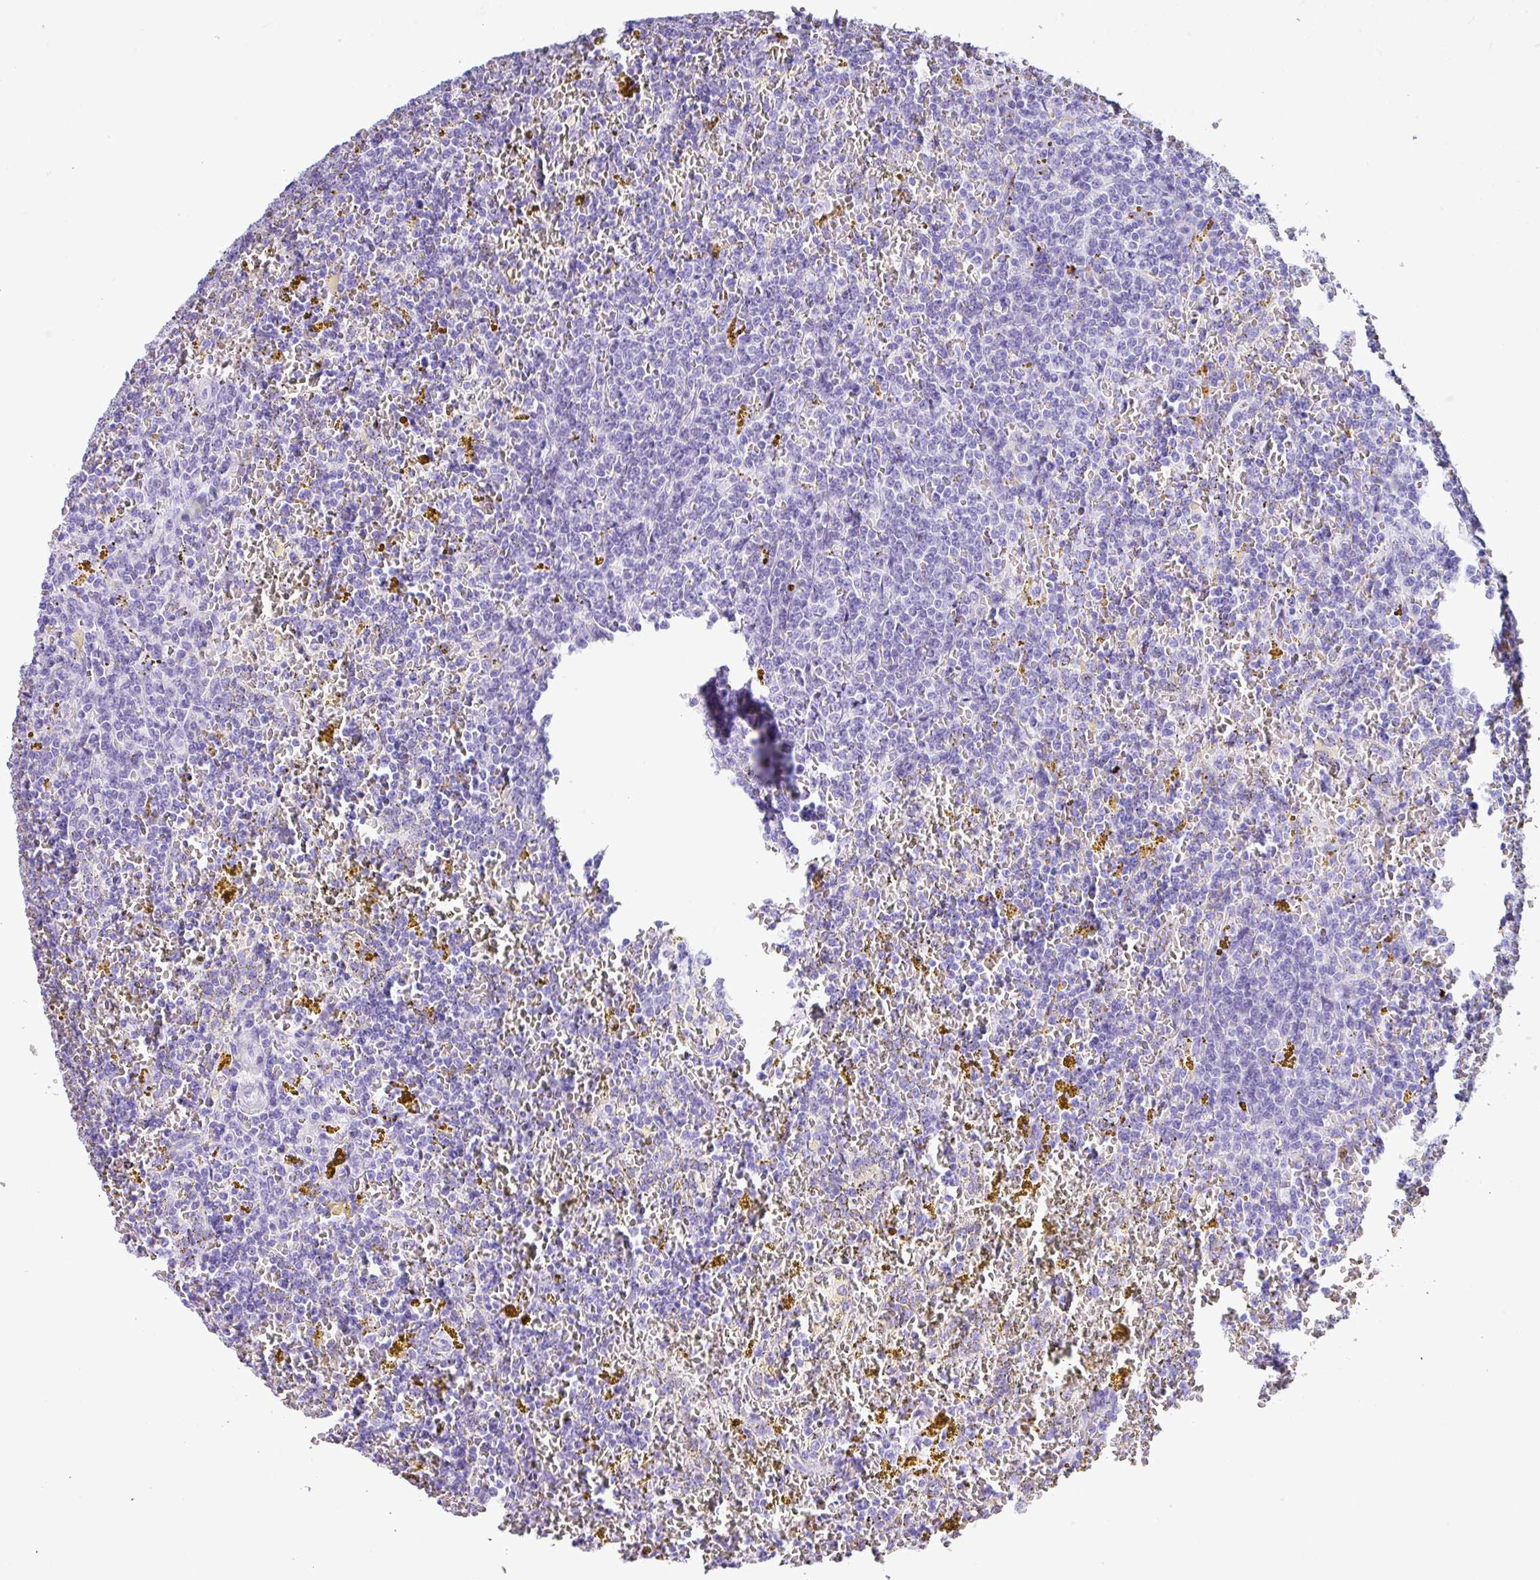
{"staining": {"intensity": "negative", "quantity": "none", "location": "none"}, "tissue": "lymphoma", "cell_type": "Tumor cells", "image_type": "cancer", "snomed": [{"axis": "morphology", "description": "Malignant lymphoma, non-Hodgkin's type, Low grade"}, {"axis": "topography", "description": "Spleen"}, {"axis": "topography", "description": "Lymph node"}], "caption": "A high-resolution image shows immunohistochemistry staining of lymphoma, which displays no significant staining in tumor cells.", "gene": "ZG16", "patient": {"sex": "female", "age": 66}}